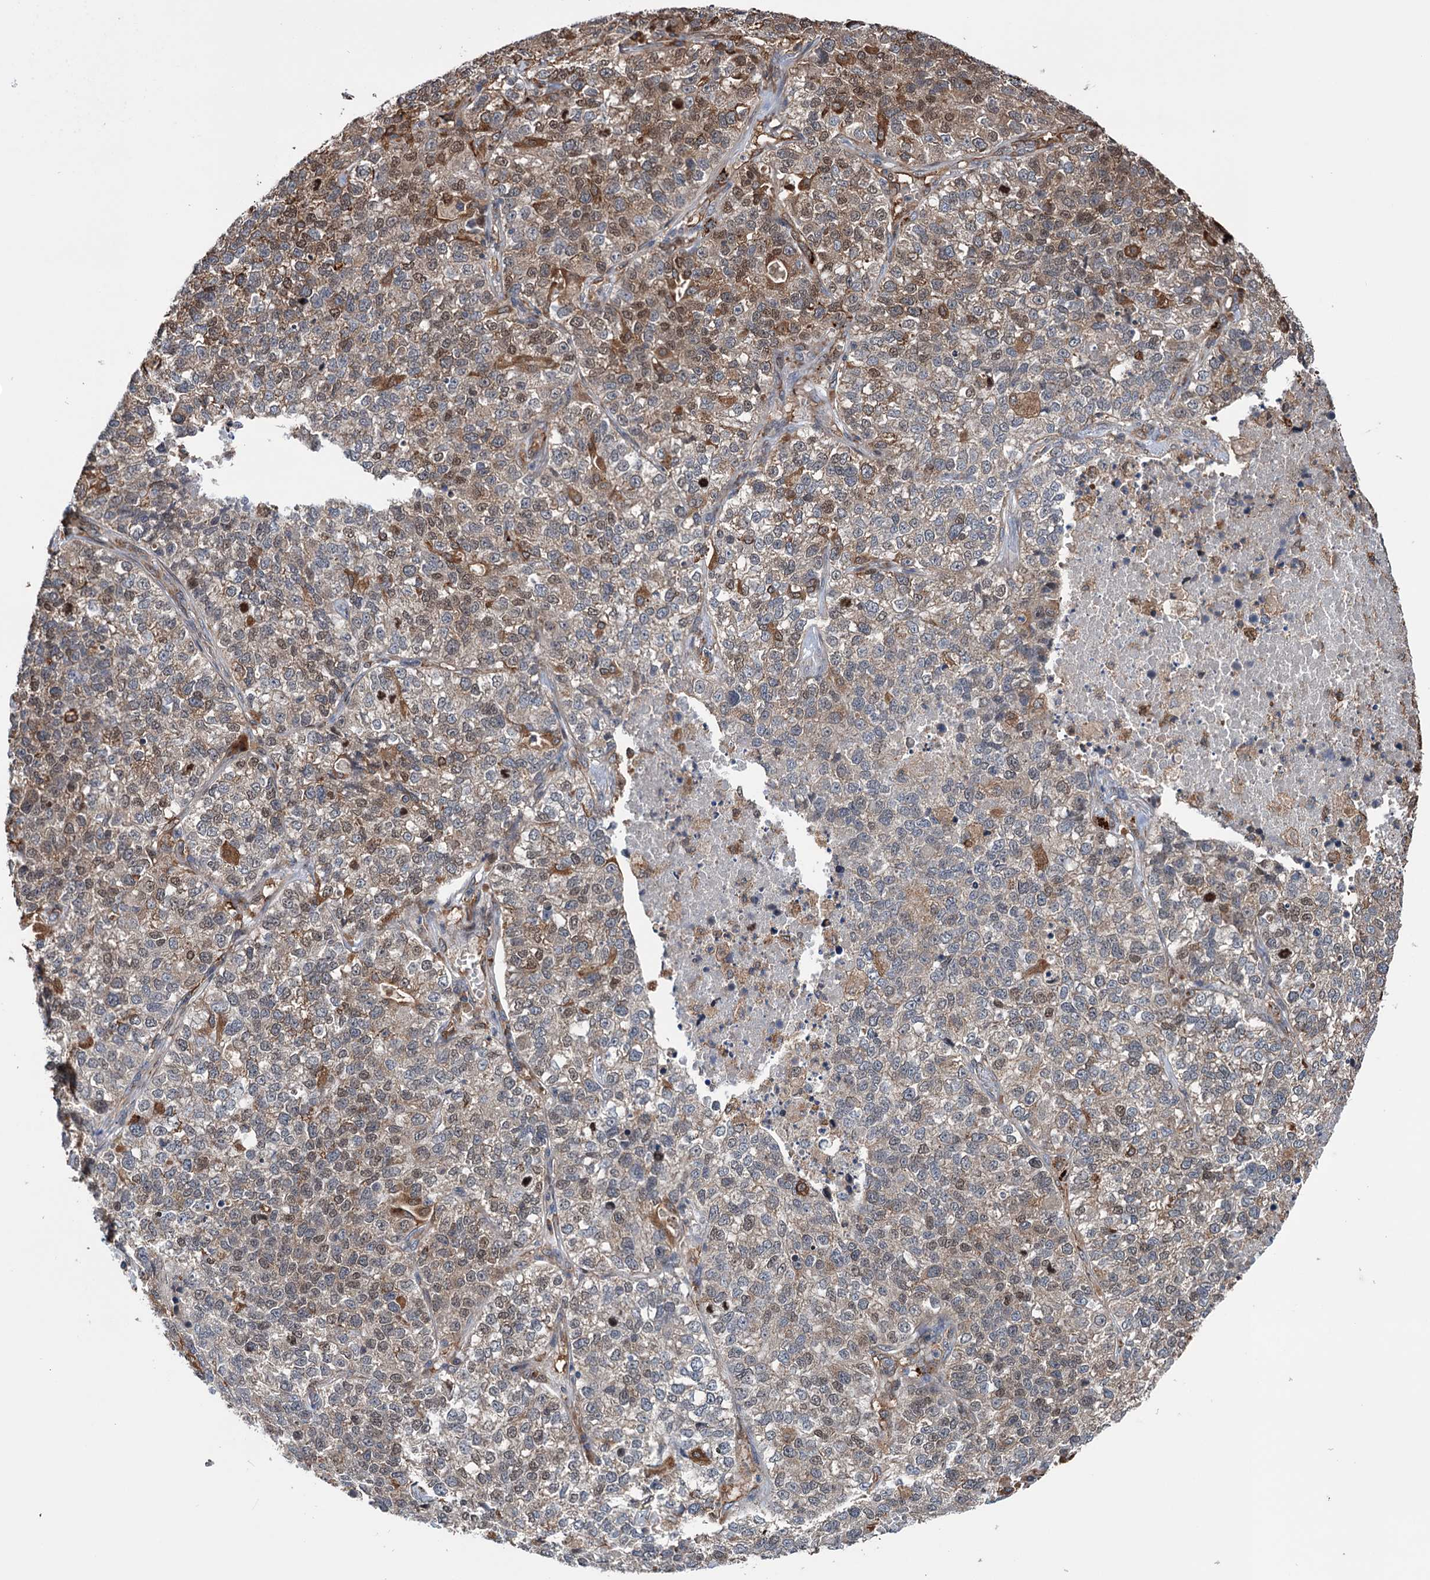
{"staining": {"intensity": "moderate", "quantity": "25%-75%", "location": "cytoplasmic/membranous,nuclear"}, "tissue": "lung cancer", "cell_type": "Tumor cells", "image_type": "cancer", "snomed": [{"axis": "morphology", "description": "Adenocarcinoma, NOS"}, {"axis": "topography", "description": "Lung"}], "caption": "Brown immunohistochemical staining in human adenocarcinoma (lung) displays moderate cytoplasmic/membranous and nuclear staining in approximately 25%-75% of tumor cells.", "gene": "NCAPD2", "patient": {"sex": "male", "age": 49}}